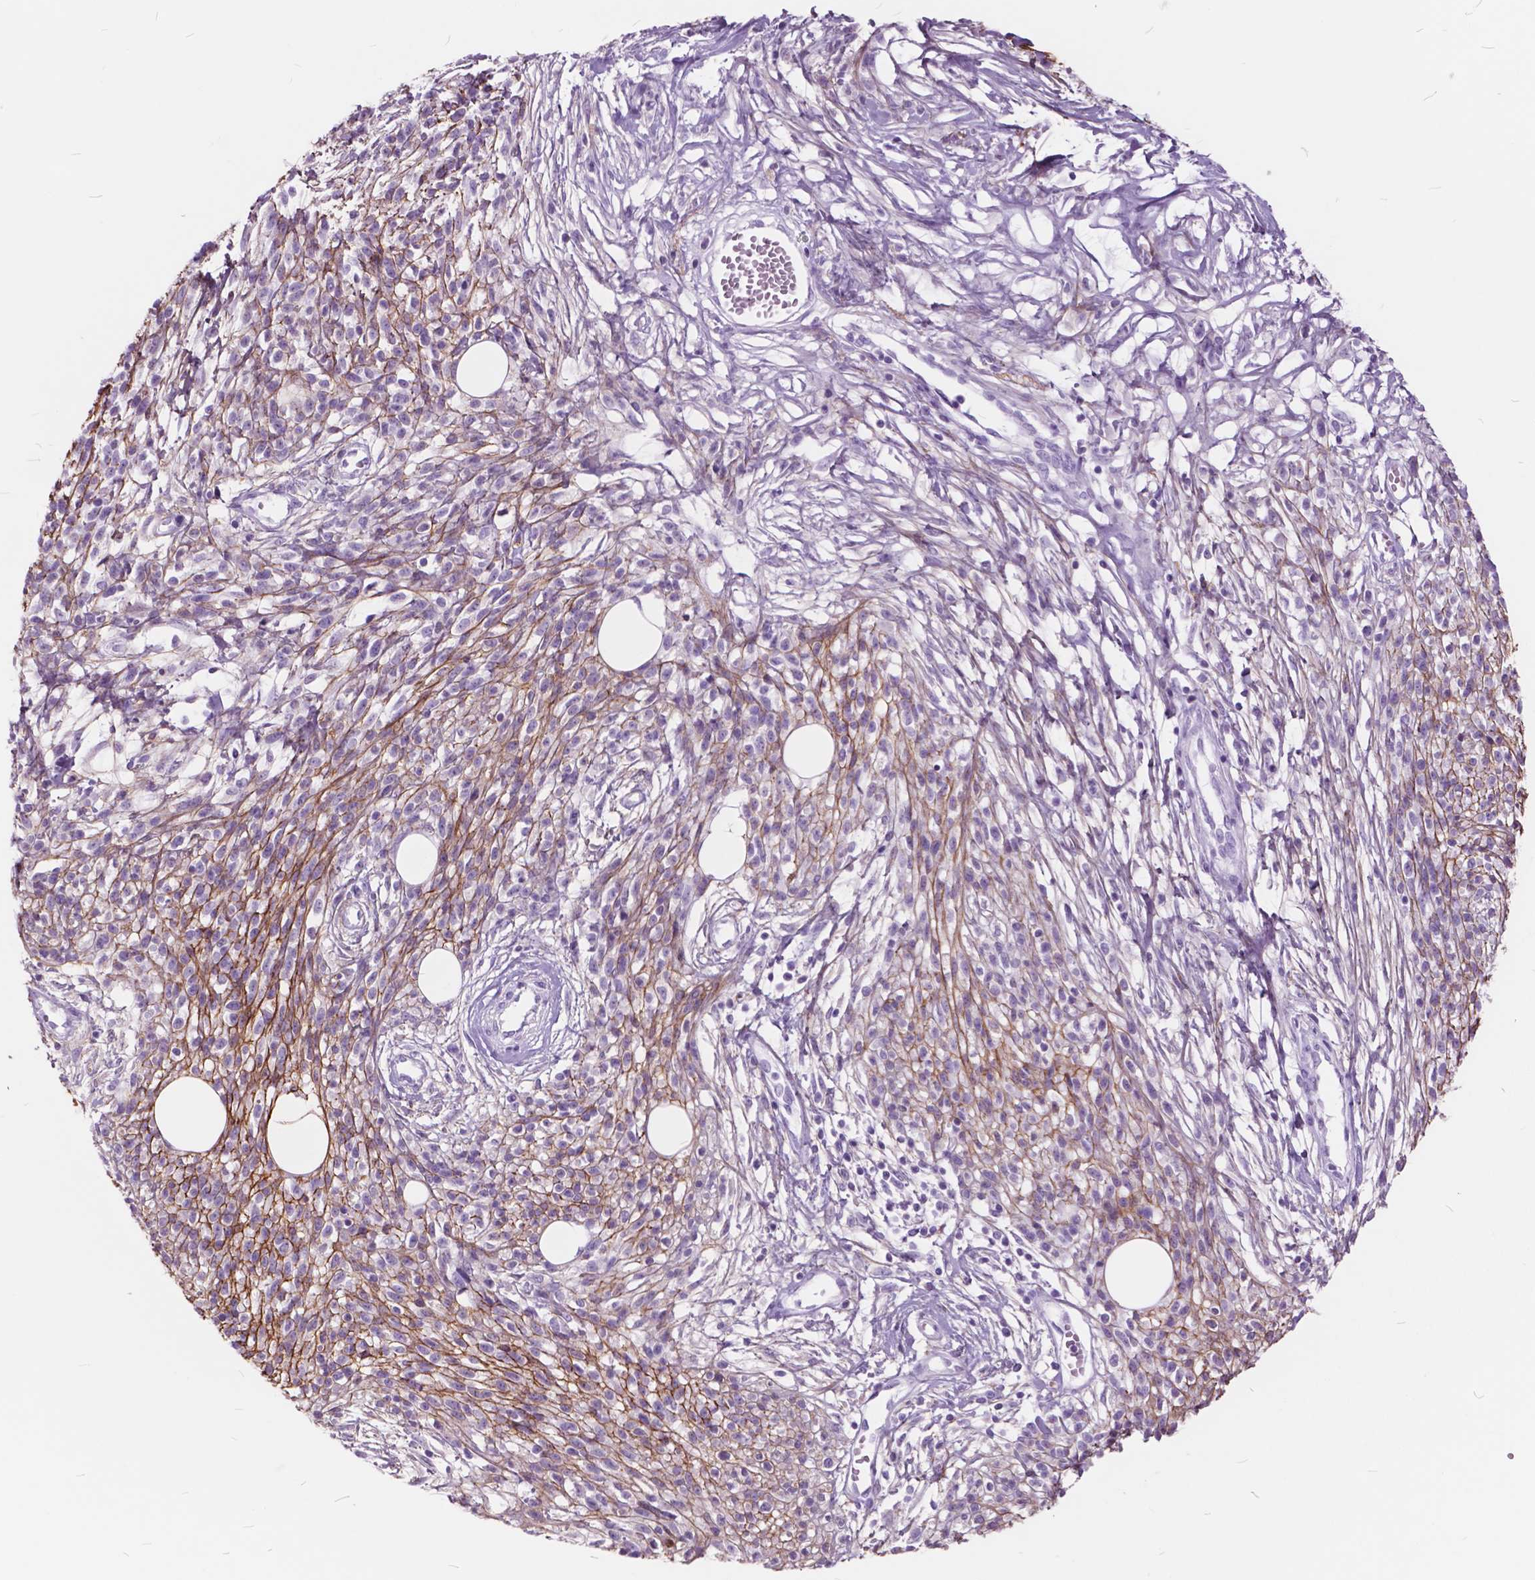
{"staining": {"intensity": "negative", "quantity": "none", "location": "none"}, "tissue": "melanoma", "cell_type": "Tumor cells", "image_type": "cancer", "snomed": [{"axis": "morphology", "description": "Malignant melanoma, NOS"}, {"axis": "topography", "description": "Skin"}, {"axis": "topography", "description": "Skin of trunk"}], "caption": "Malignant melanoma was stained to show a protein in brown. There is no significant staining in tumor cells.", "gene": "GDF9", "patient": {"sex": "male", "age": 74}}